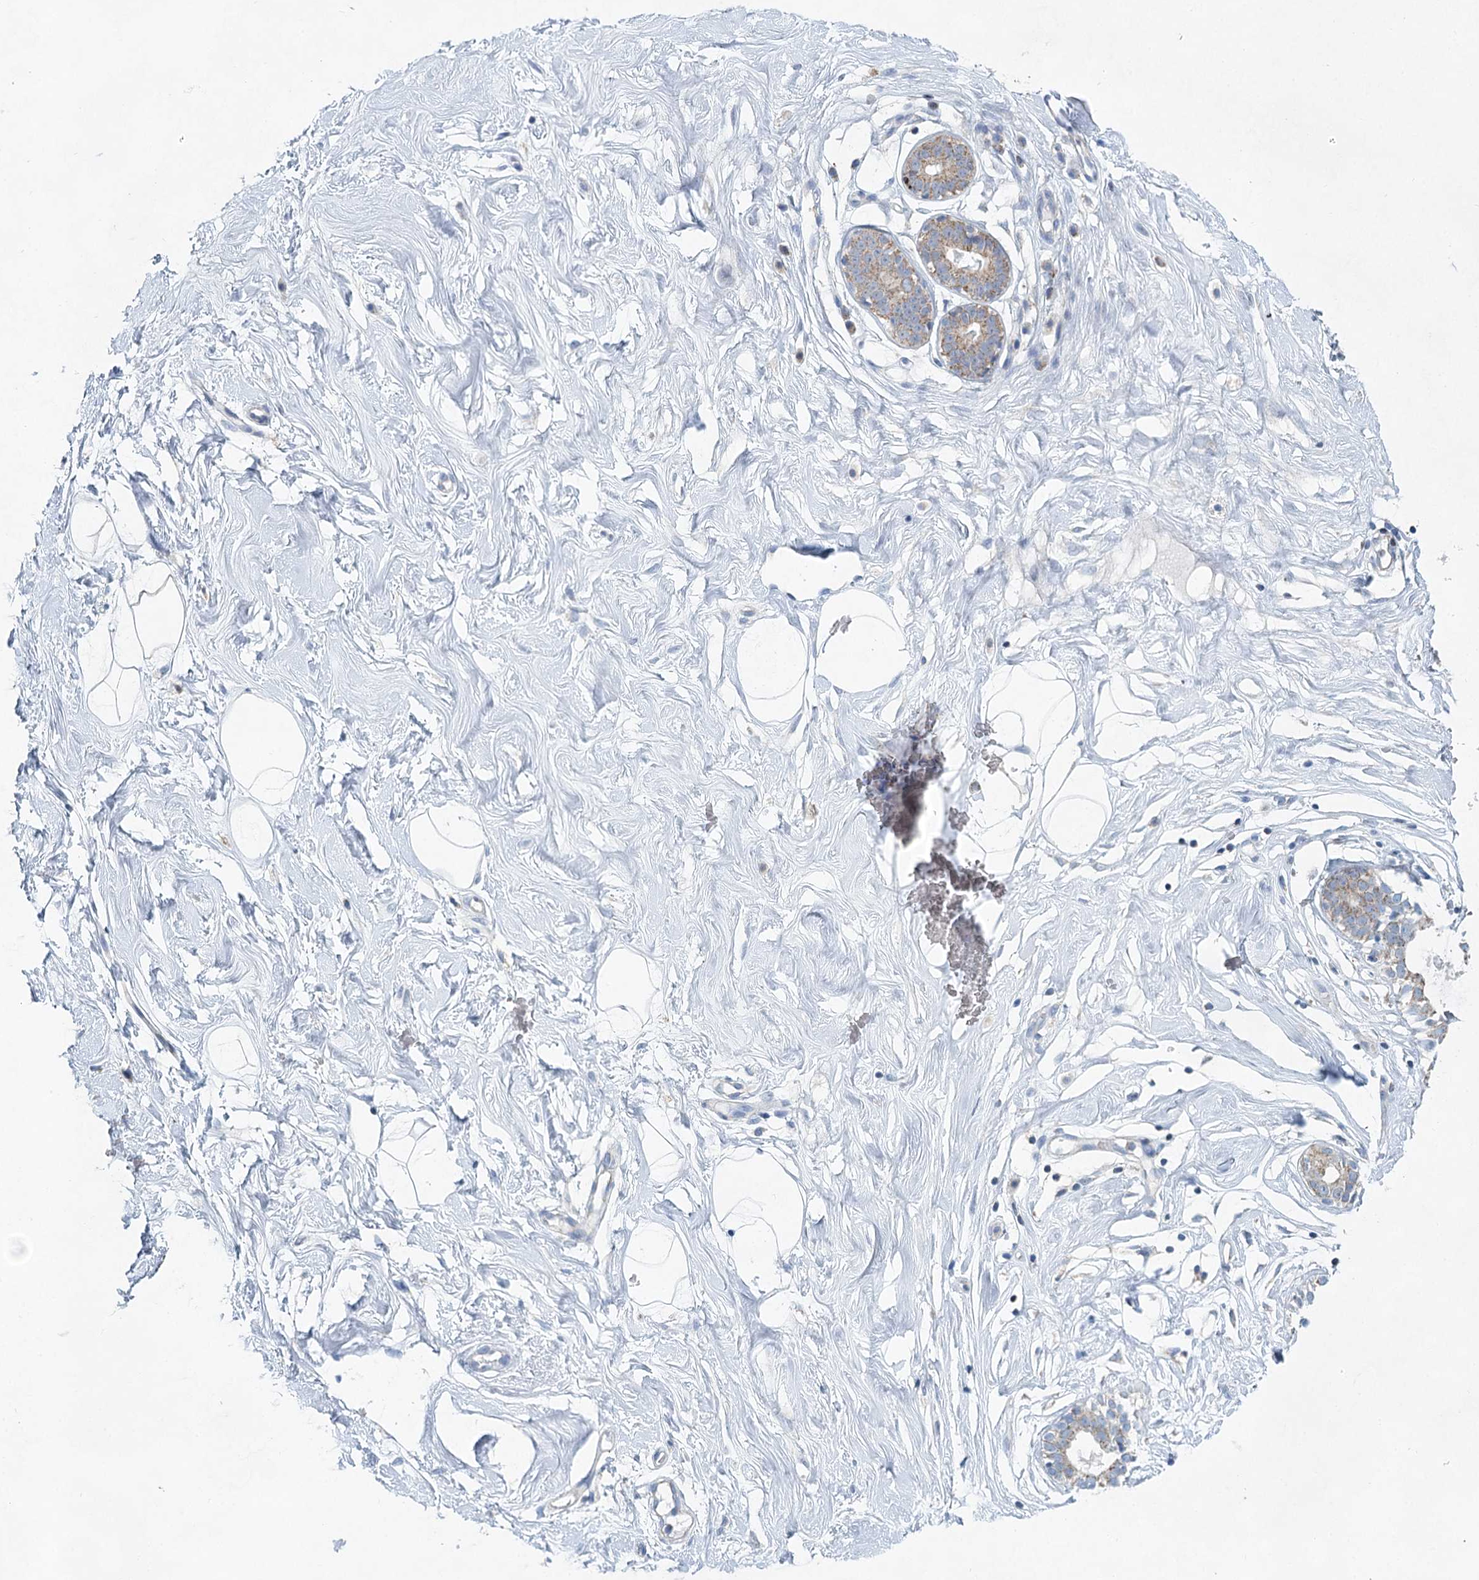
{"staining": {"intensity": "negative", "quantity": "none", "location": "none"}, "tissue": "breast", "cell_type": "Adipocytes", "image_type": "normal", "snomed": [{"axis": "morphology", "description": "Normal tissue, NOS"}, {"axis": "morphology", "description": "Adenoma, NOS"}, {"axis": "topography", "description": "Breast"}], "caption": "IHC of normal human breast reveals no positivity in adipocytes. (DAB IHC with hematoxylin counter stain).", "gene": "XPO6", "patient": {"sex": "female", "age": 23}}